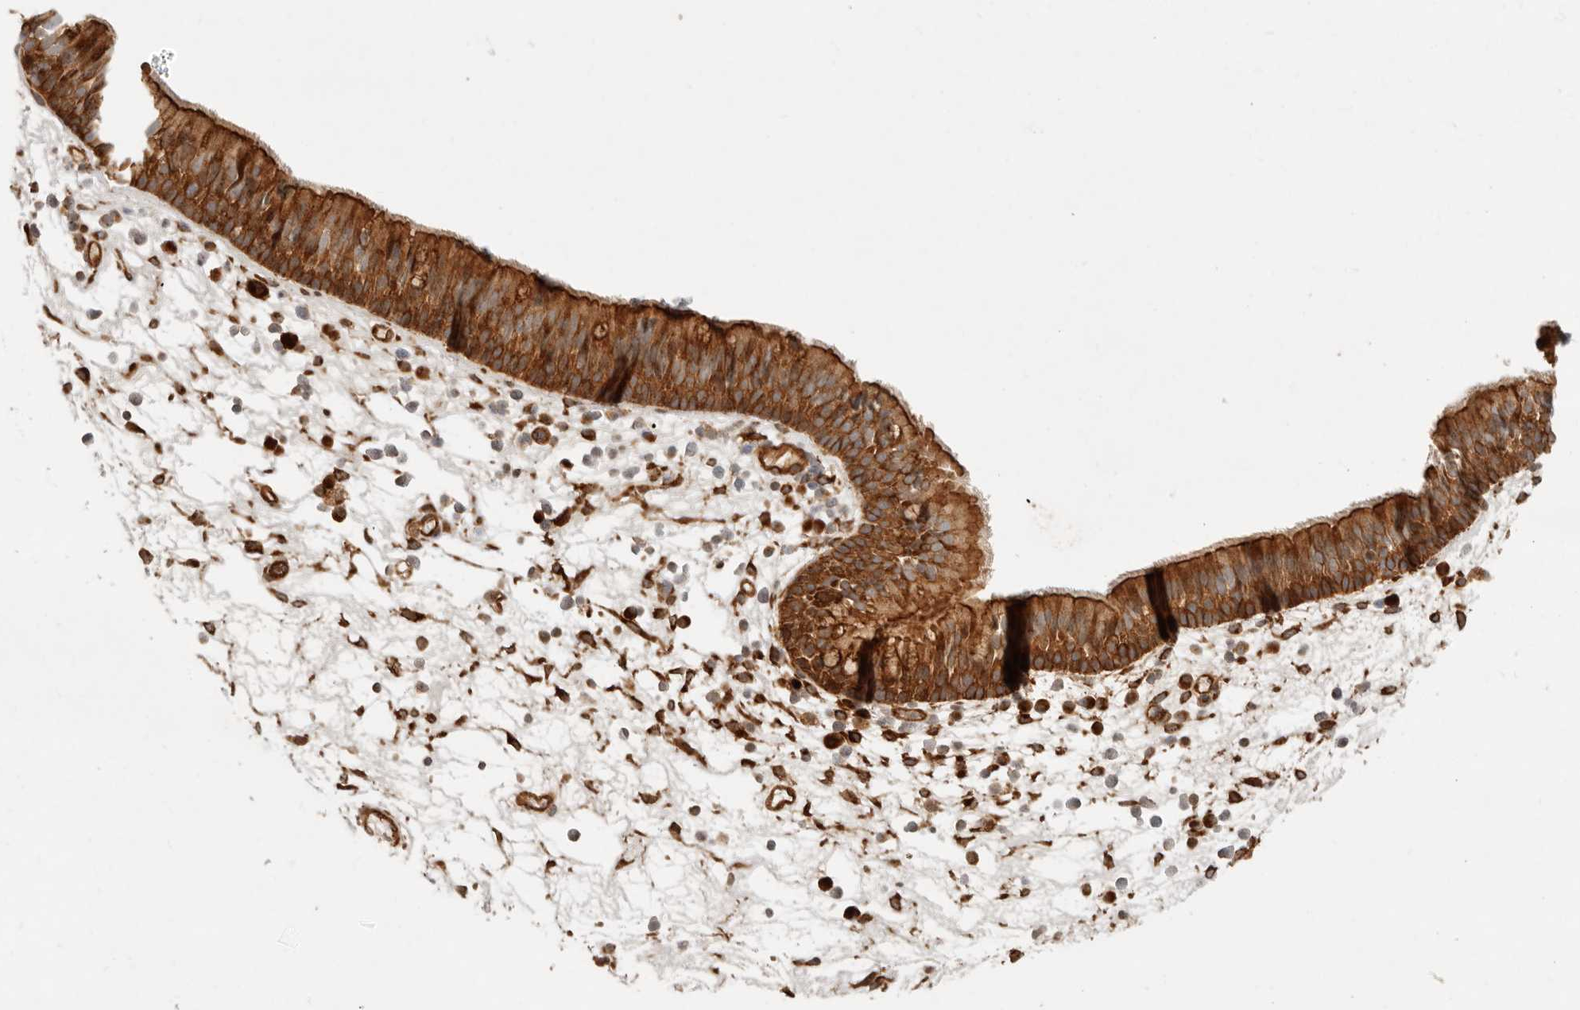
{"staining": {"intensity": "strong", "quantity": ">75%", "location": "cytoplasmic/membranous"}, "tissue": "nasopharynx", "cell_type": "Respiratory epithelial cells", "image_type": "normal", "snomed": [{"axis": "morphology", "description": "Normal tissue, NOS"}, {"axis": "morphology", "description": "Inflammation, NOS"}, {"axis": "morphology", "description": "Malignant melanoma, Metastatic site"}, {"axis": "topography", "description": "Nasopharynx"}], "caption": "The image exhibits staining of normal nasopharynx, revealing strong cytoplasmic/membranous protein positivity (brown color) within respiratory epithelial cells.", "gene": "KLHL38", "patient": {"sex": "male", "age": 70}}